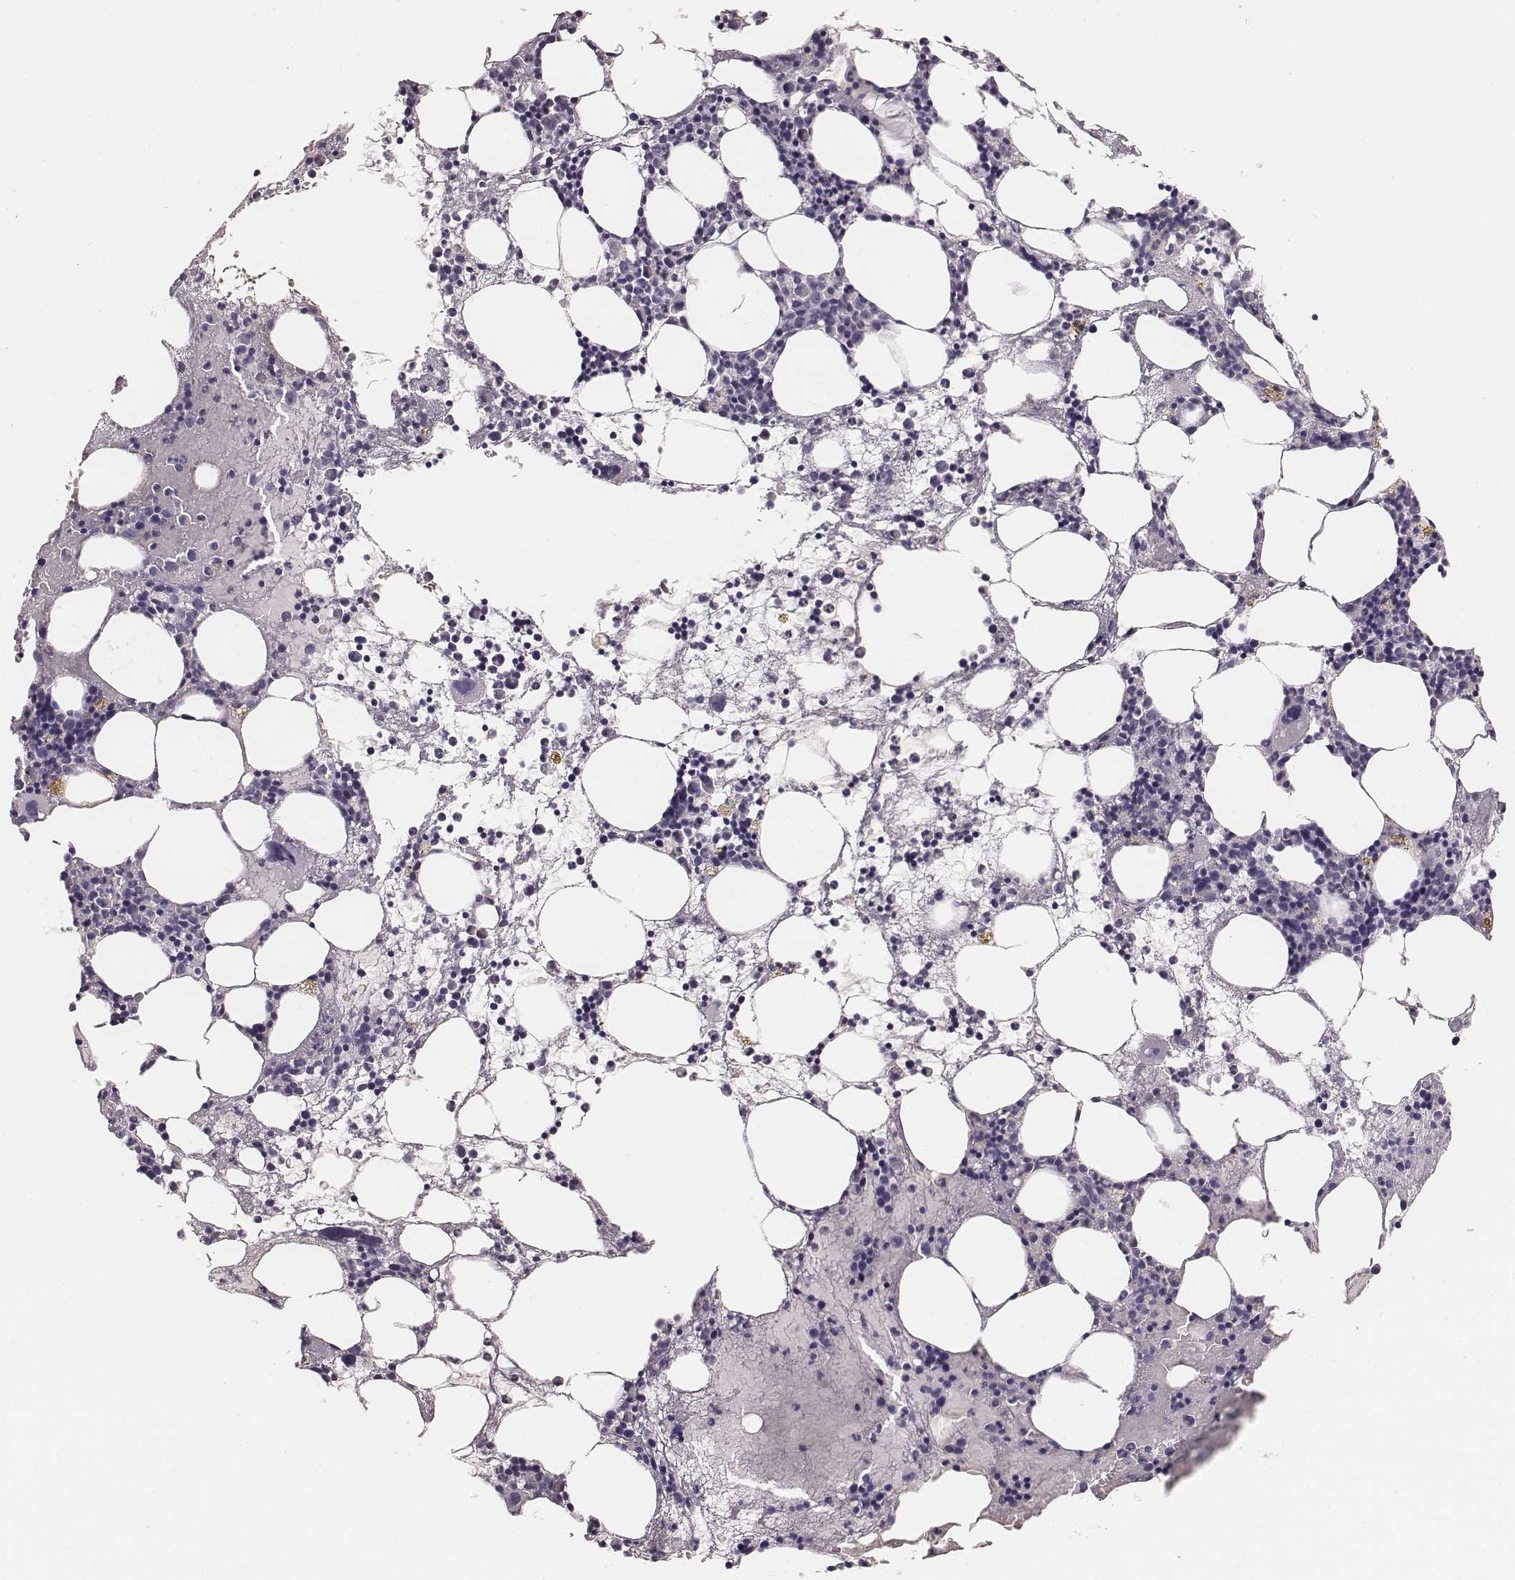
{"staining": {"intensity": "negative", "quantity": "none", "location": "none"}, "tissue": "bone marrow", "cell_type": "Hematopoietic cells", "image_type": "normal", "snomed": [{"axis": "morphology", "description": "Normal tissue, NOS"}, {"axis": "topography", "description": "Bone marrow"}], "caption": "The image demonstrates no significant expression in hematopoietic cells of bone marrow.", "gene": "MYH6", "patient": {"sex": "male", "age": 54}}